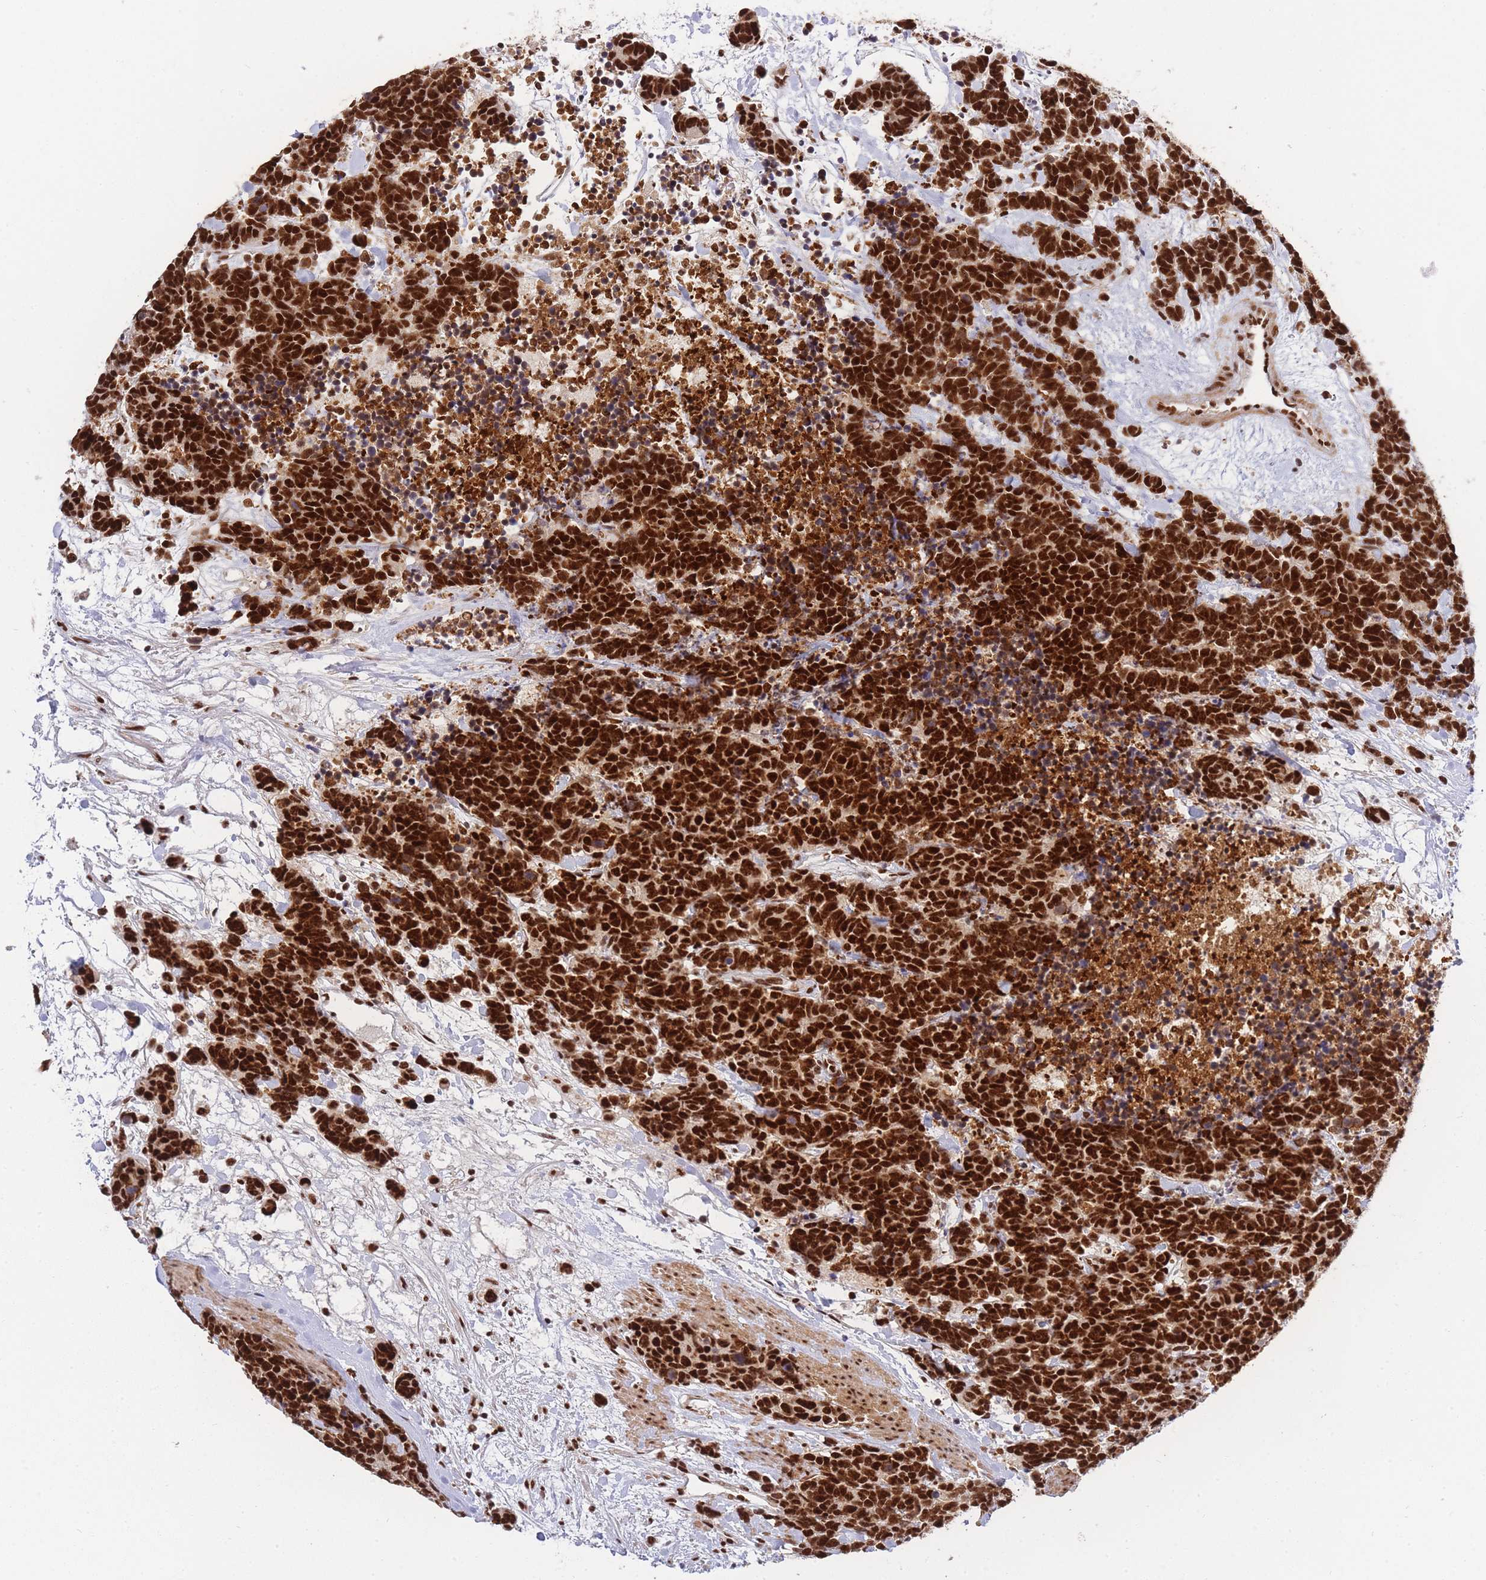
{"staining": {"intensity": "strong", "quantity": ">75%", "location": "nuclear"}, "tissue": "carcinoid", "cell_type": "Tumor cells", "image_type": "cancer", "snomed": [{"axis": "morphology", "description": "Carcinoma, NOS"}, {"axis": "morphology", "description": "Carcinoid, malignant, NOS"}, {"axis": "topography", "description": "Prostate"}], "caption": "Immunohistochemical staining of carcinoma exhibits high levels of strong nuclear protein staining in about >75% of tumor cells.", "gene": "PRKDC", "patient": {"sex": "male", "age": 57}}